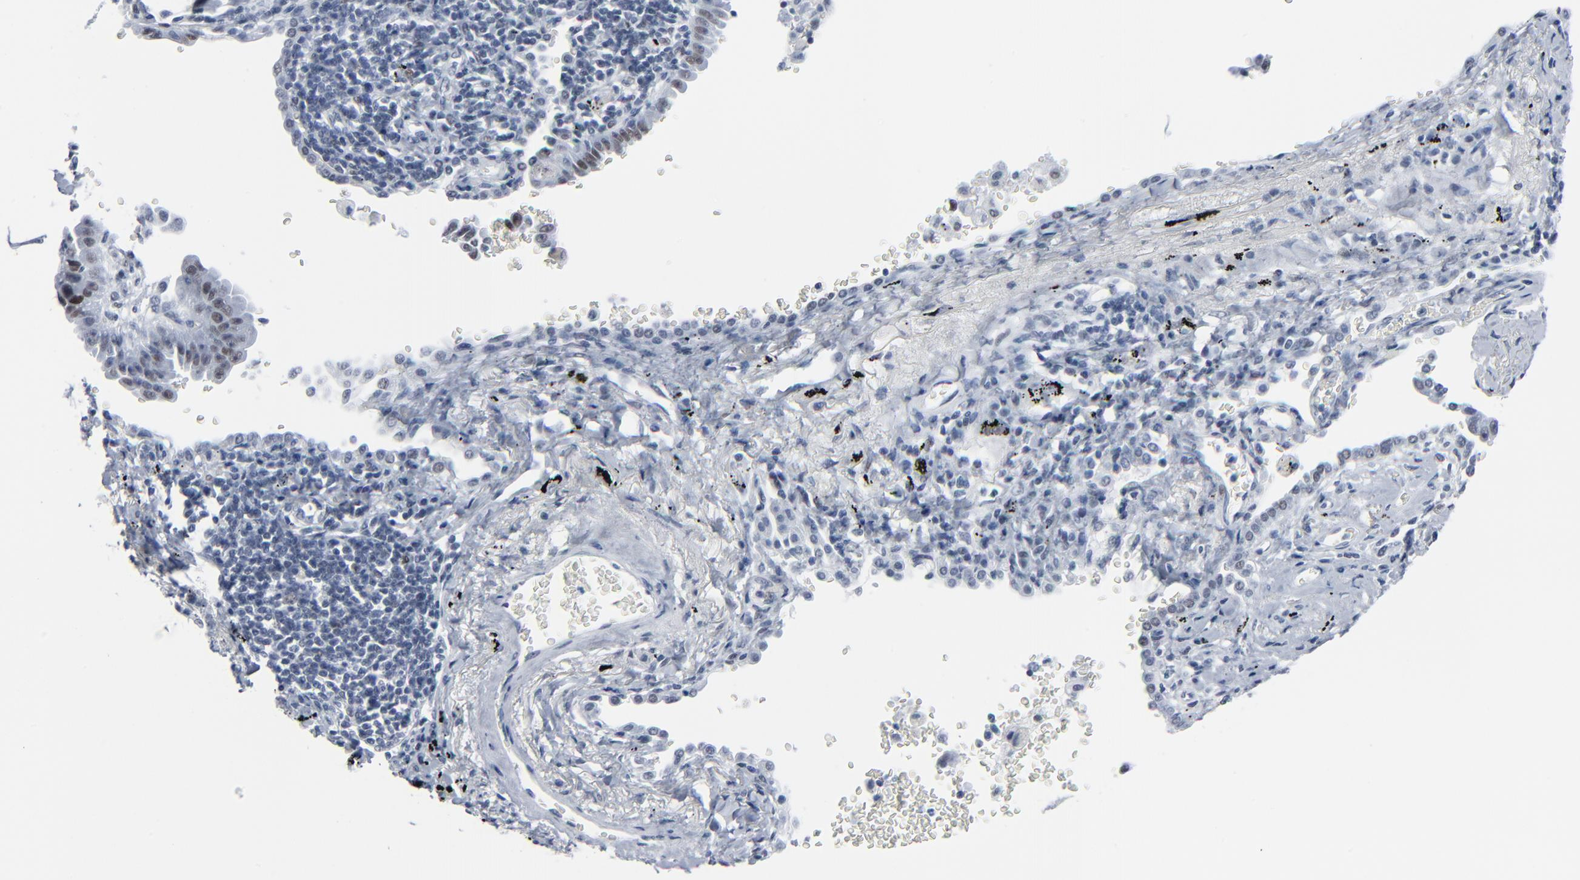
{"staining": {"intensity": "weak", "quantity": "25%-75%", "location": "nuclear"}, "tissue": "lung cancer", "cell_type": "Tumor cells", "image_type": "cancer", "snomed": [{"axis": "morphology", "description": "Adenocarcinoma, NOS"}, {"axis": "topography", "description": "Lung"}], "caption": "This is an image of immunohistochemistry (IHC) staining of lung adenocarcinoma, which shows weak positivity in the nuclear of tumor cells.", "gene": "SIRT1", "patient": {"sex": "female", "age": 64}}